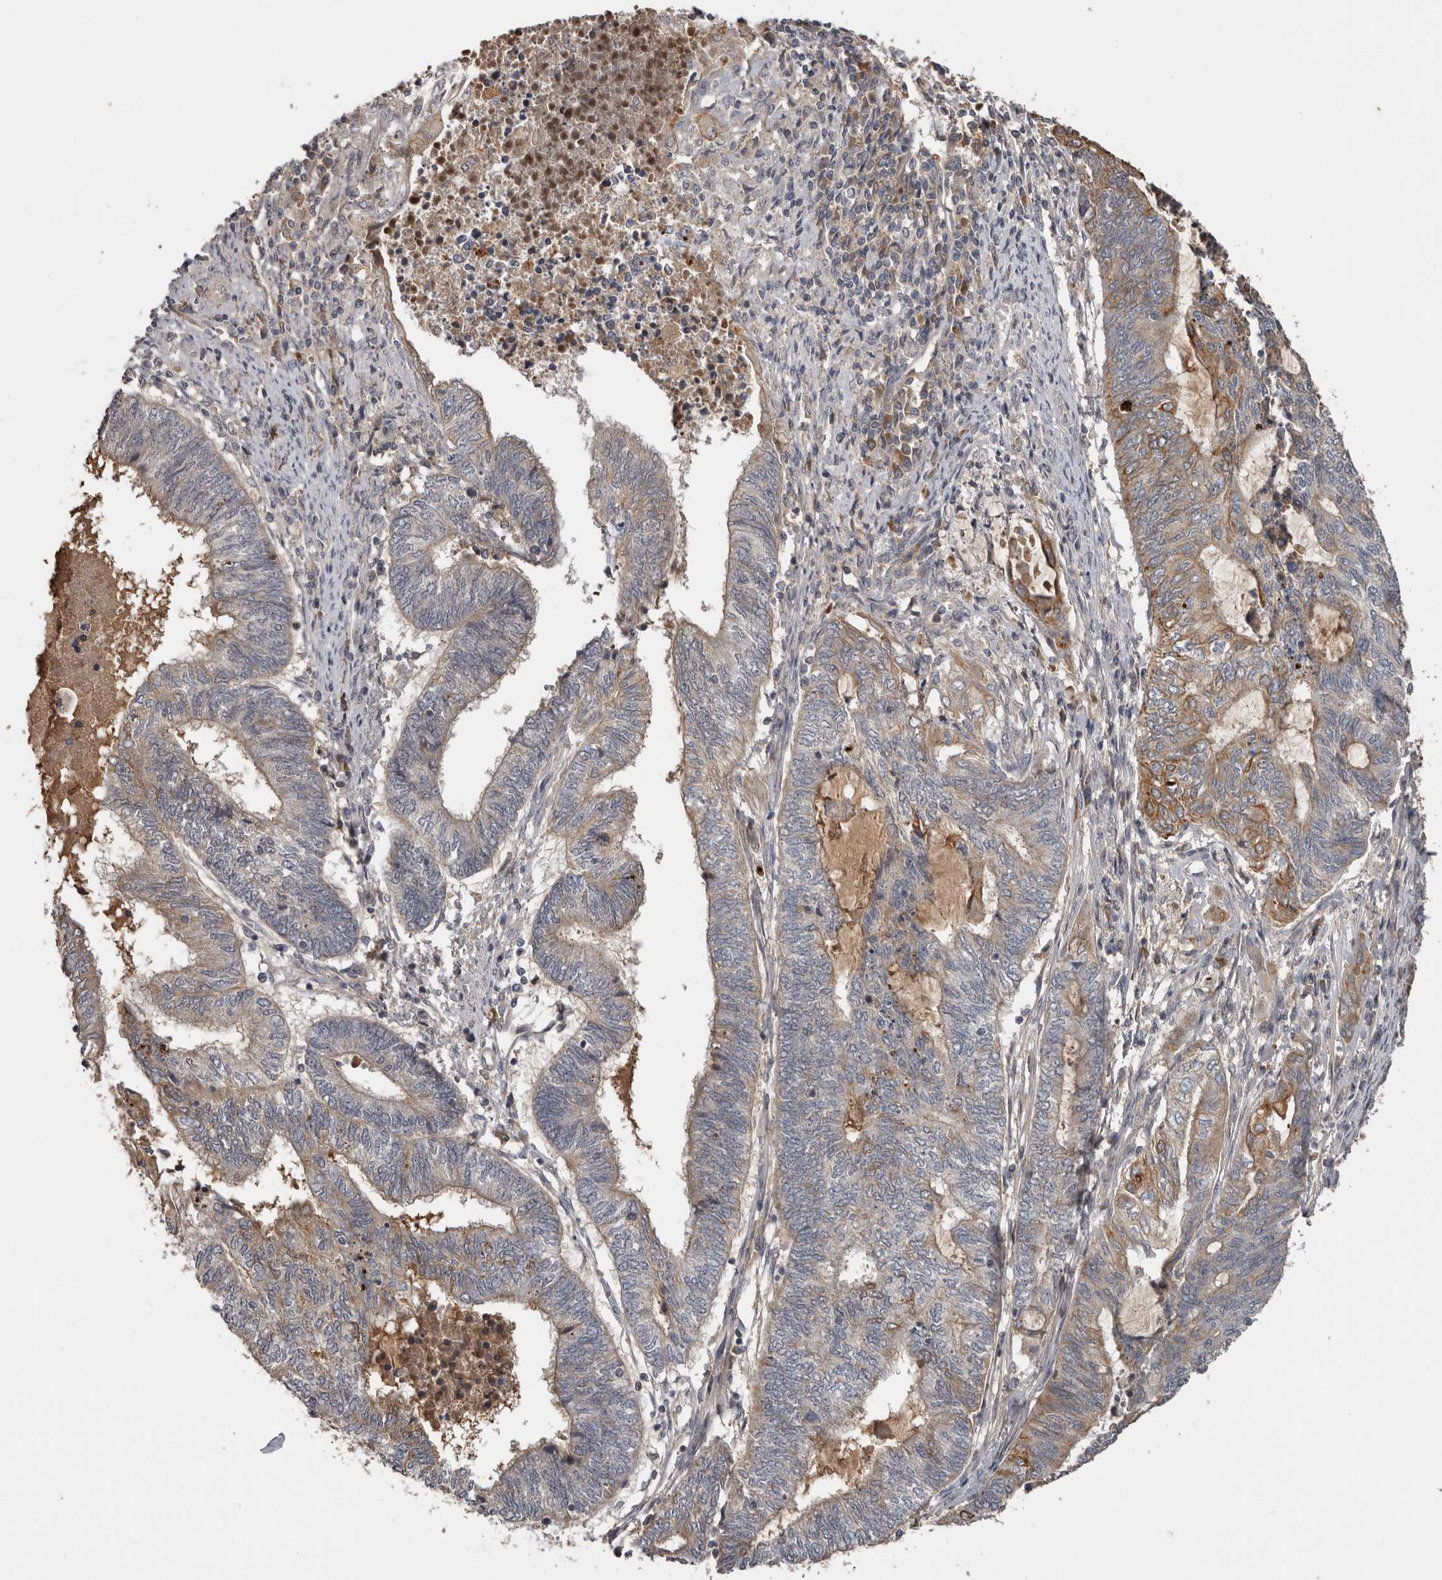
{"staining": {"intensity": "weak", "quantity": ">75%", "location": "cytoplasmic/membranous"}, "tissue": "endometrial cancer", "cell_type": "Tumor cells", "image_type": "cancer", "snomed": [{"axis": "morphology", "description": "Adenocarcinoma, NOS"}, {"axis": "topography", "description": "Uterus"}, {"axis": "topography", "description": "Endometrium"}], "caption": "Immunohistochemistry histopathology image of endometrial cancer (adenocarcinoma) stained for a protein (brown), which exhibits low levels of weak cytoplasmic/membranous staining in about >75% of tumor cells.", "gene": "NMUR1", "patient": {"sex": "female", "age": 70}}